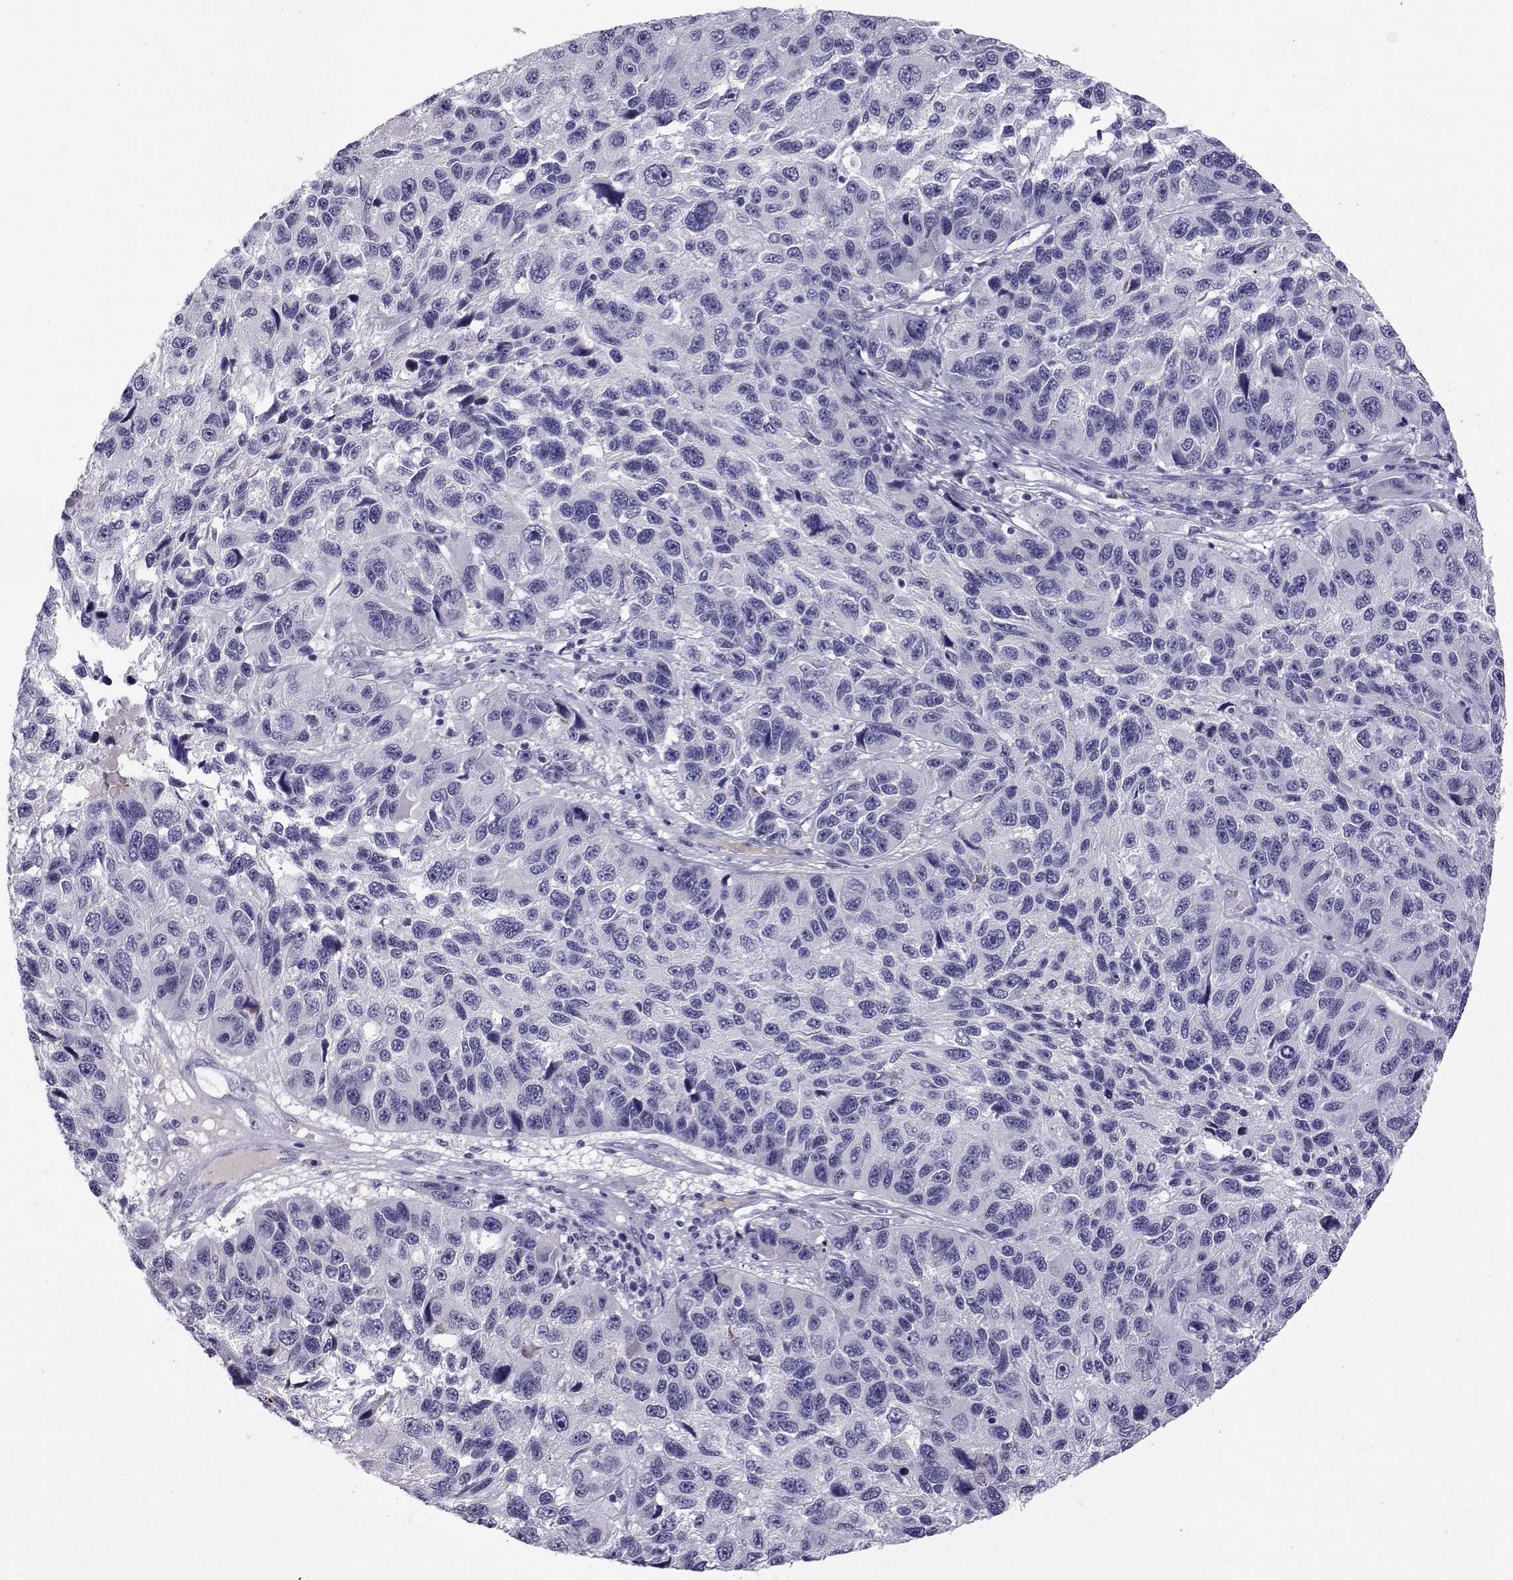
{"staining": {"intensity": "negative", "quantity": "none", "location": "none"}, "tissue": "melanoma", "cell_type": "Tumor cells", "image_type": "cancer", "snomed": [{"axis": "morphology", "description": "Malignant melanoma, NOS"}, {"axis": "topography", "description": "Skin"}], "caption": "DAB immunohistochemical staining of melanoma displays no significant staining in tumor cells.", "gene": "COL22A1", "patient": {"sex": "male", "age": 53}}